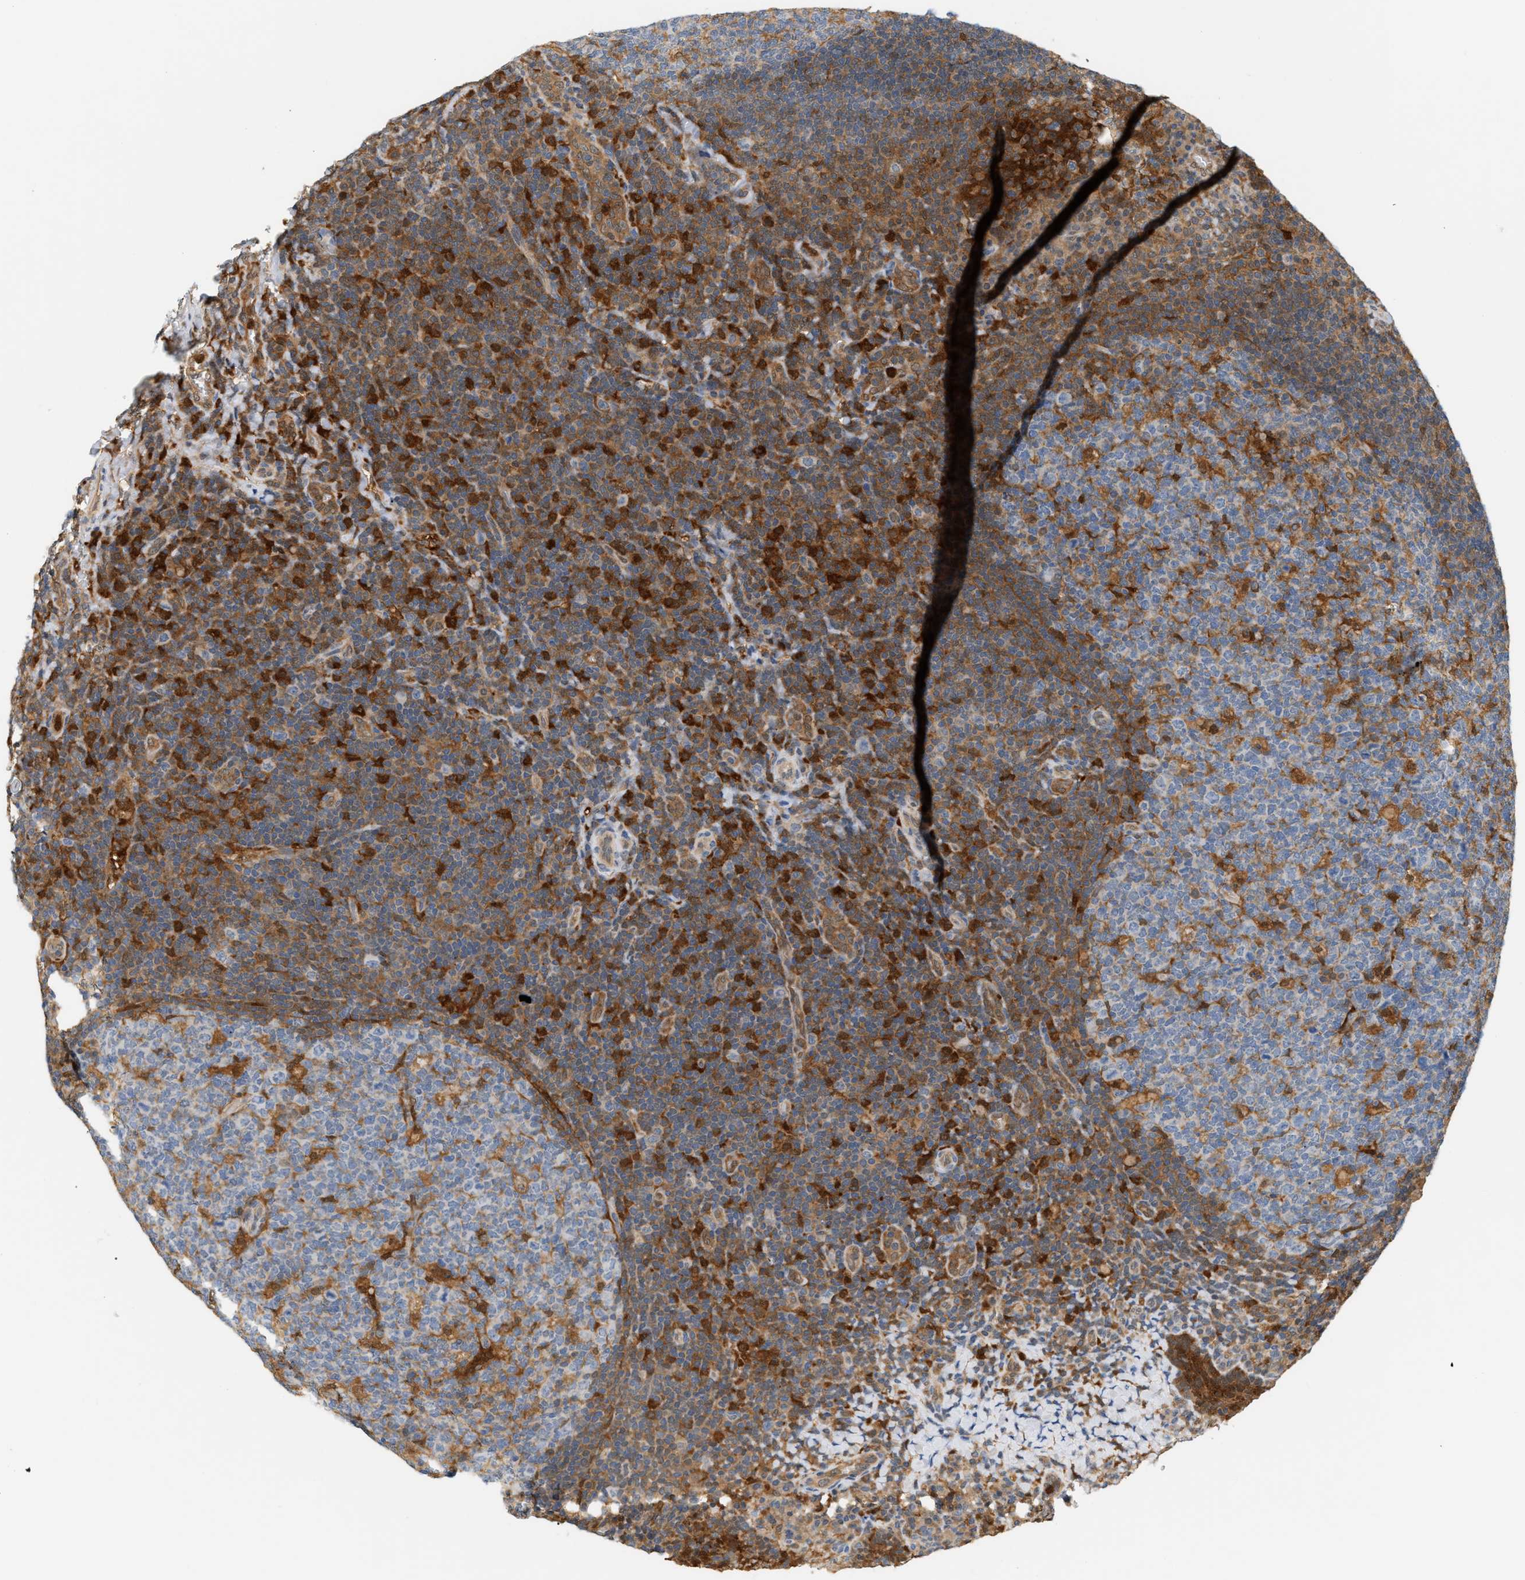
{"staining": {"intensity": "moderate", "quantity": "<25%", "location": "cytoplasmic/membranous,nuclear"}, "tissue": "tonsil", "cell_type": "Germinal center cells", "image_type": "normal", "snomed": [{"axis": "morphology", "description": "Normal tissue, NOS"}, {"axis": "topography", "description": "Tonsil"}], "caption": "DAB (3,3'-diaminobenzidine) immunohistochemical staining of unremarkable human tonsil reveals moderate cytoplasmic/membranous,nuclear protein staining in about <25% of germinal center cells.", "gene": "PYCARD", "patient": {"sex": "male", "age": 17}}